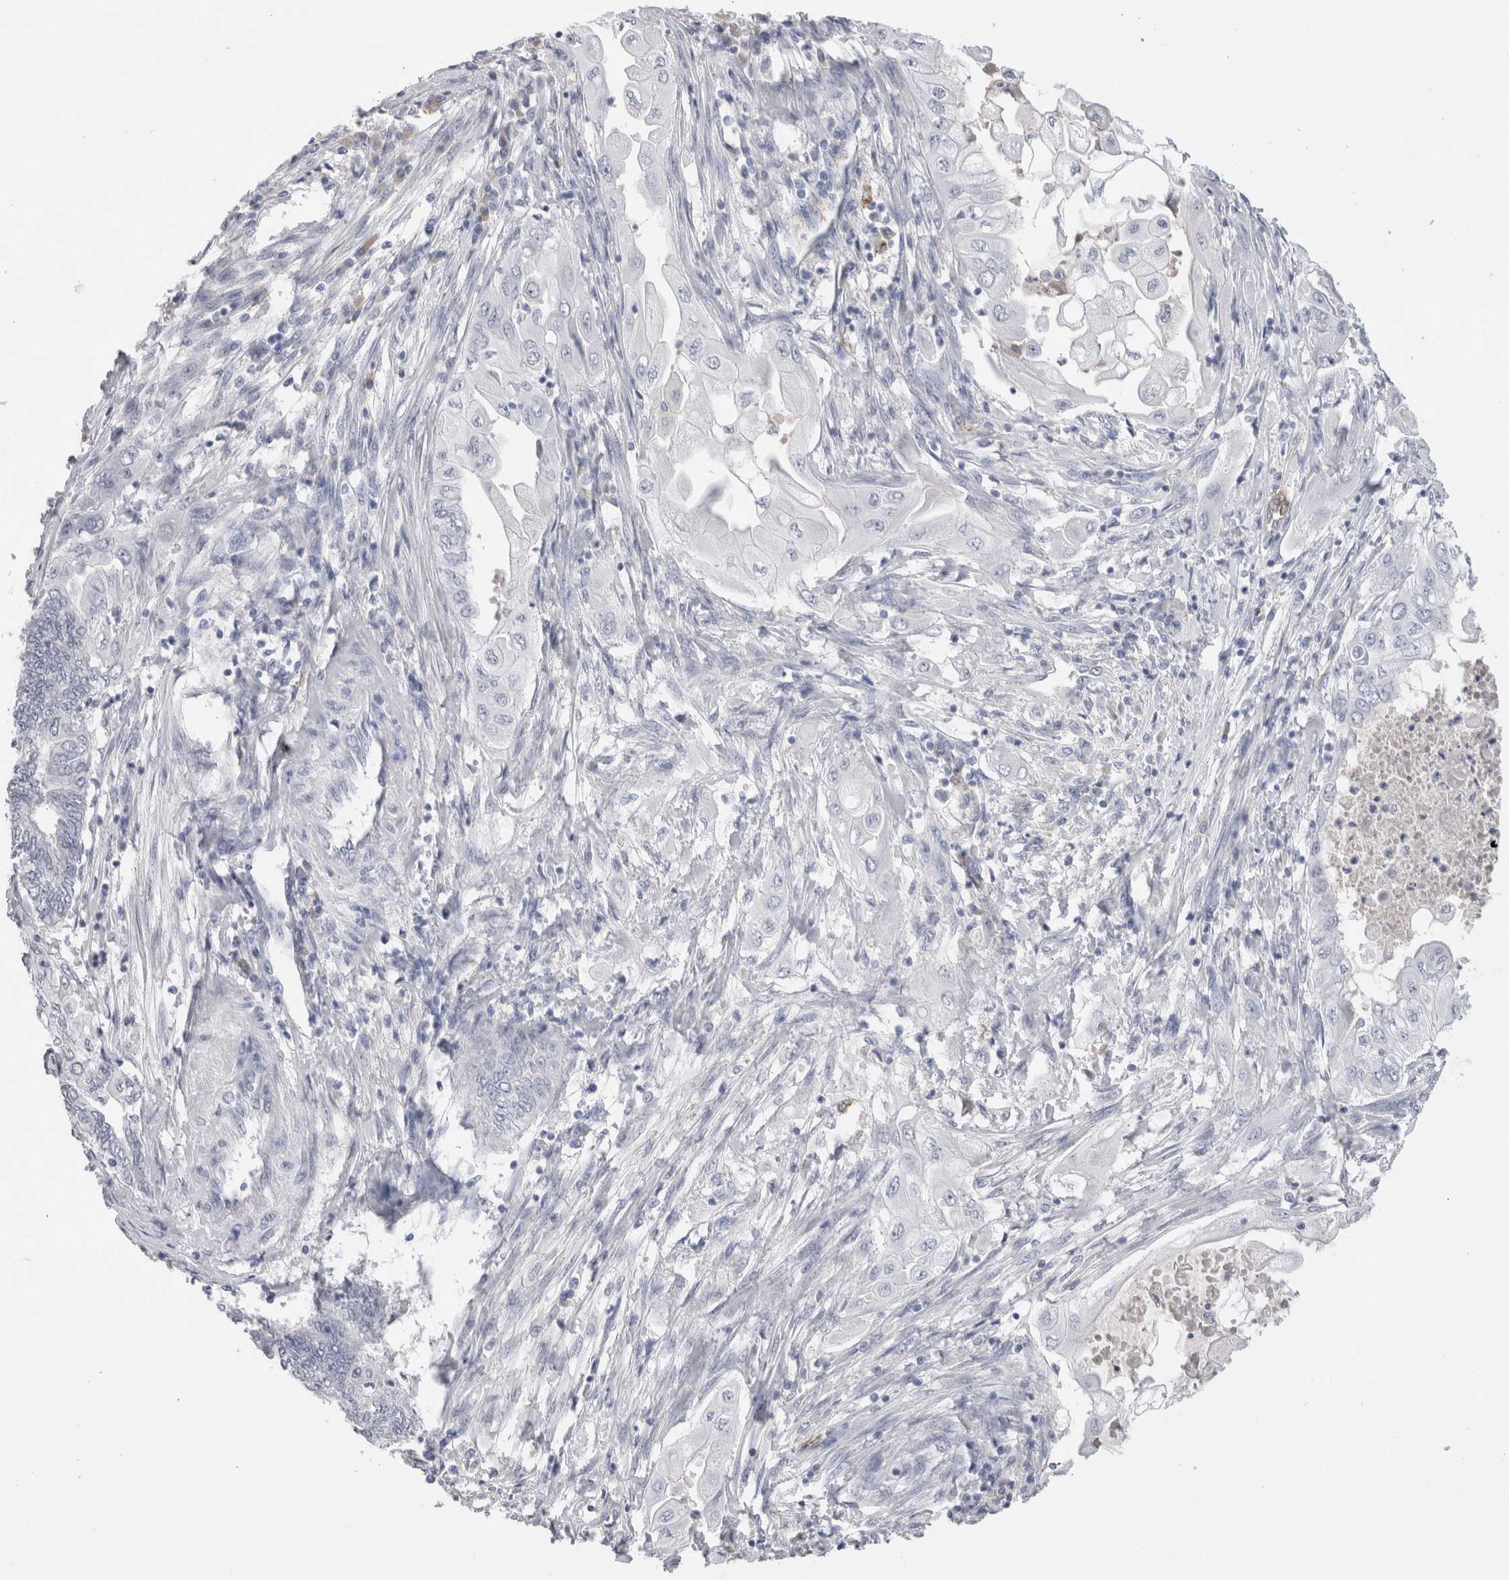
{"staining": {"intensity": "negative", "quantity": "none", "location": "none"}, "tissue": "endometrial cancer", "cell_type": "Tumor cells", "image_type": "cancer", "snomed": [{"axis": "morphology", "description": "Adenocarcinoma, NOS"}, {"axis": "topography", "description": "Uterus"}, {"axis": "topography", "description": "Endometrium"}], "caption": "Tumor cells are negative for protein expression in human endometrial cancer.", "gene": "LAMP3", "patient": {"sex": "female", "age": 70}}